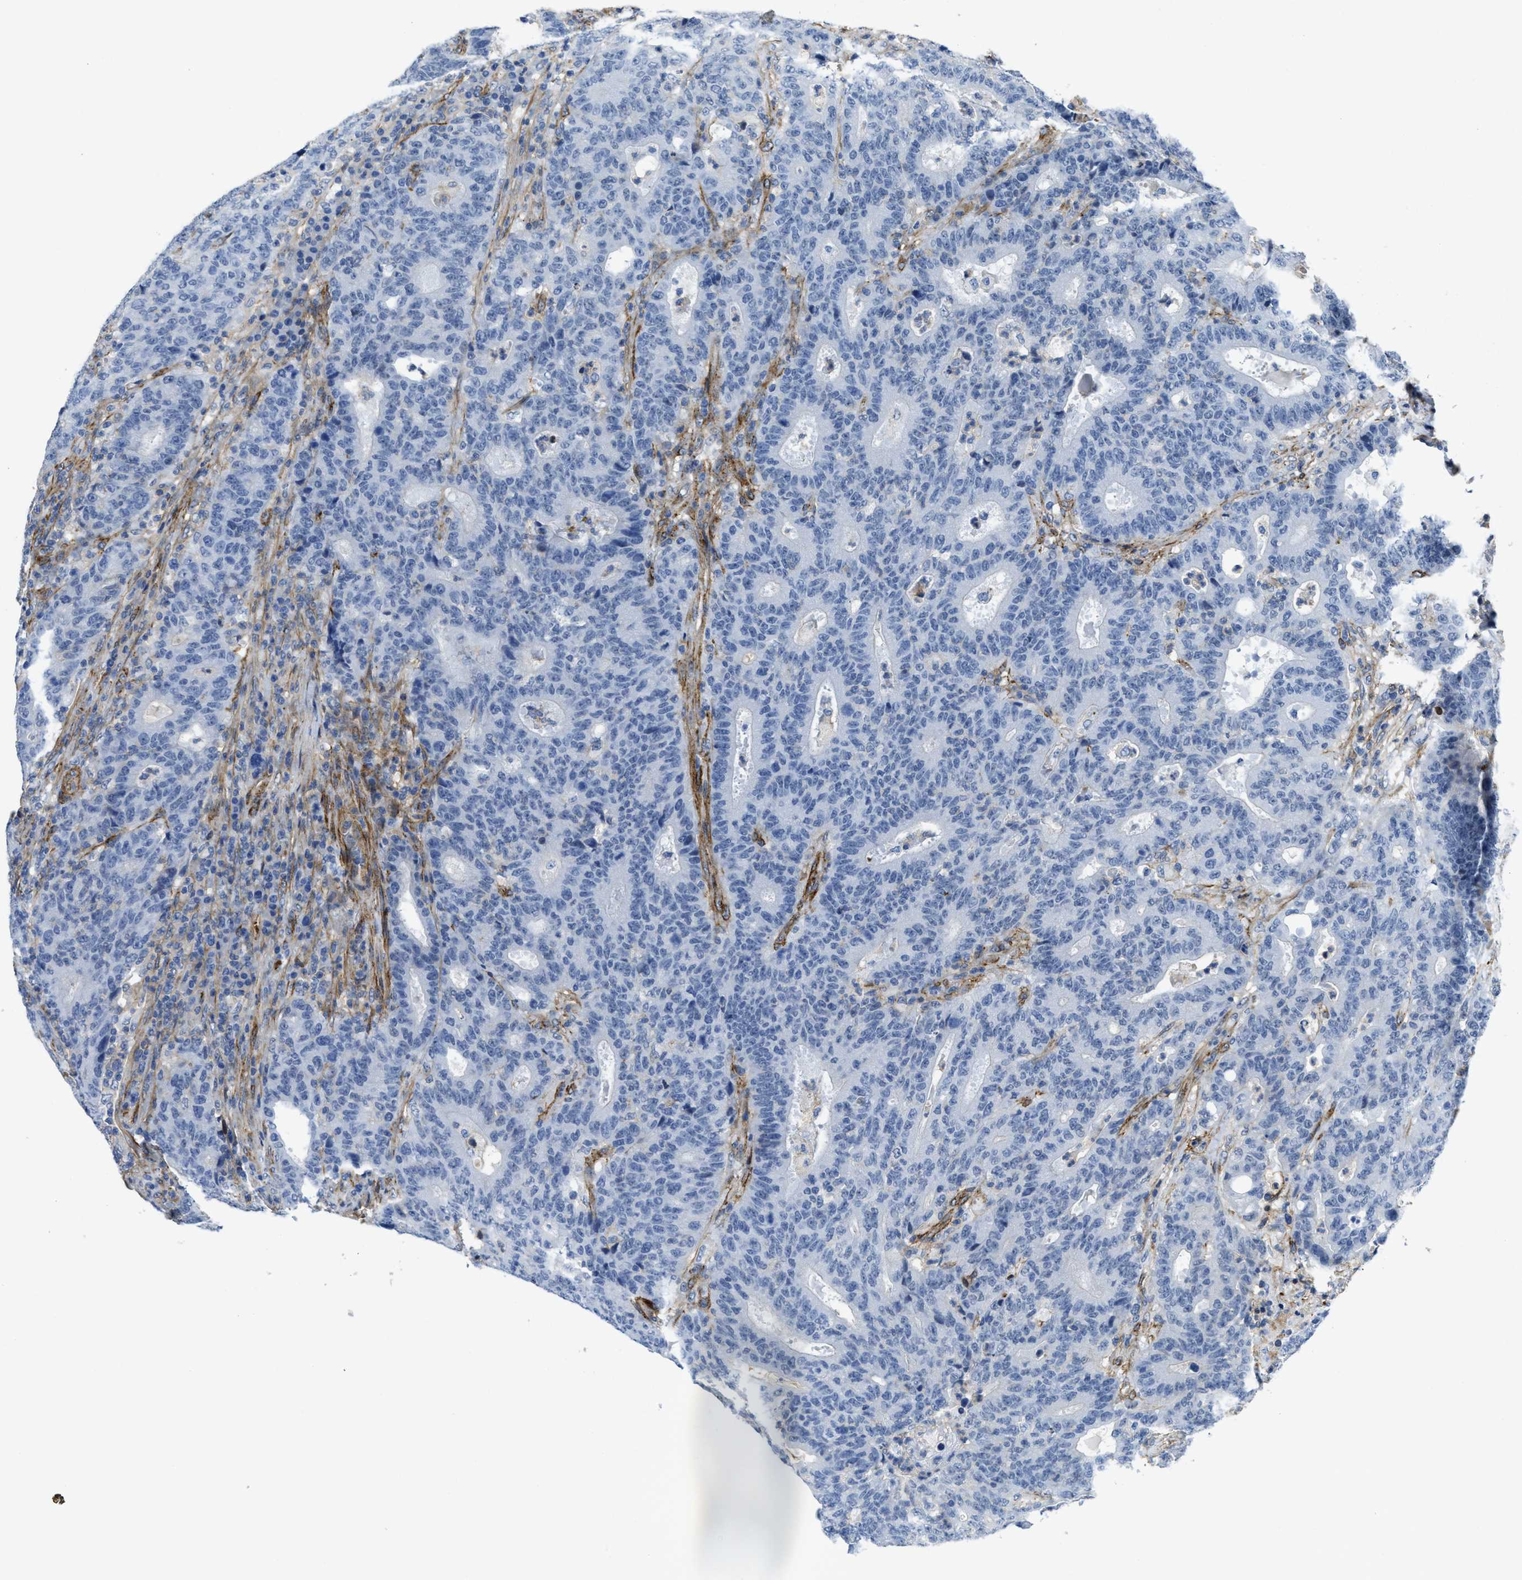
{"staining": {"intensity": "negative", "quantity": "none", "location": "none"}, "tissue": "colorectal cancer", "cell_type": "Tumor cells", "image_type": "cancer", "snomed": [{"axis": "morphology", "description": "Adenocarcinoma, NOS"}, {"axis": "topography", "description": "Colon"}], "caption": "Immunohistochemistry histopathology image of human colorectal cancer stained for a protein (brown), which displays no staining in tumor cells. (Stains: DAB (3,3'-diaminobenzidine) IHC with hematoxylin counter stain, Microscopy: brightfield microscopy at high magnification).", "gene": "NAB1", "patient": {"sex": "female", "age": 75}}